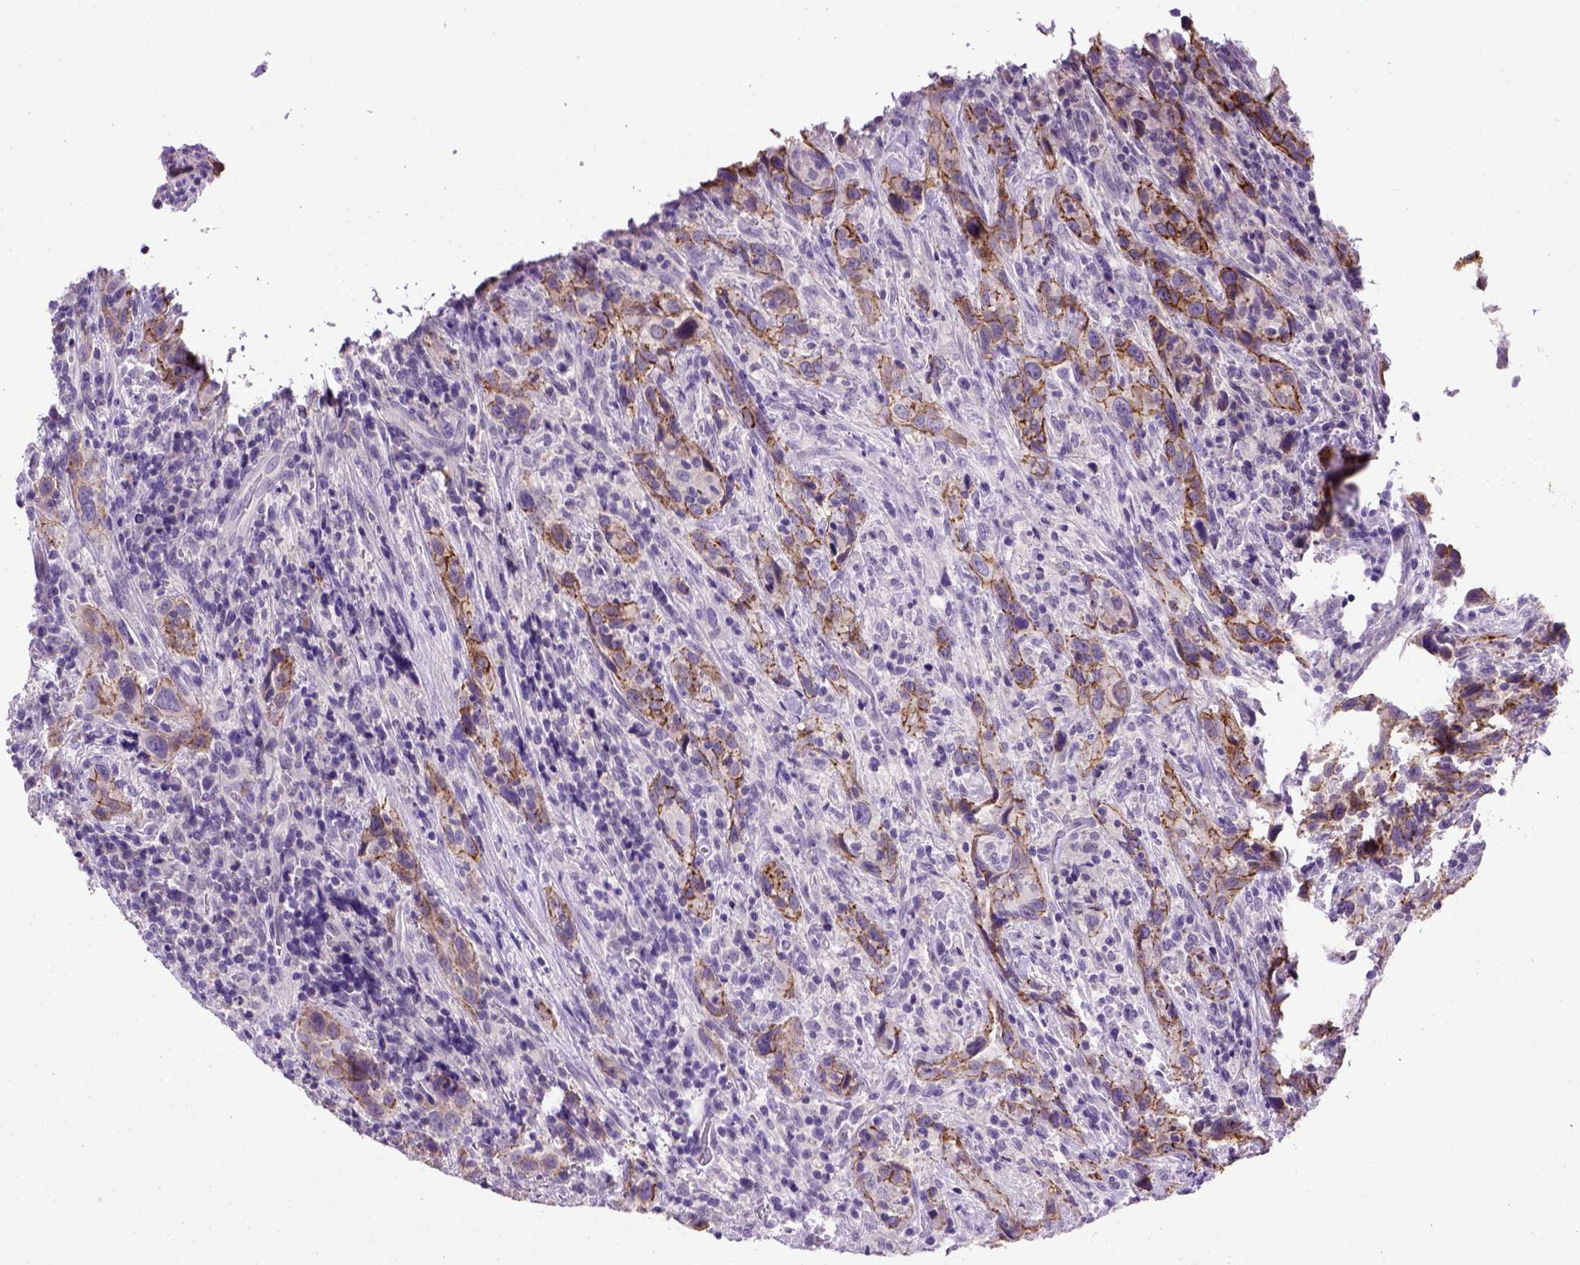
{"staining": {"intensity": "moderate", "quantity": ">75%", "location": "cytoplasmic/membranous"}, "tissue": "urothelial cancer", "cell_type": "Tumor cells", "image_type": "cancer", "snomed": [{"axis": "morphology", "description": "Urothelial carcinoma, NOS"}, {"axis": "morphology", "description": "Urothelial carcinoma, High grade"}, {"axis": "topography", "description": "Urinary bladder"}], "caption": "This is an image of immunohistochemistry staining of high-grade urothelial carcinoma, which shows moderate staining in the cytoplasmic/membranous of tumor cells.", "gene": "CDH1", "patient": {"sex": "female", "age": 64}}